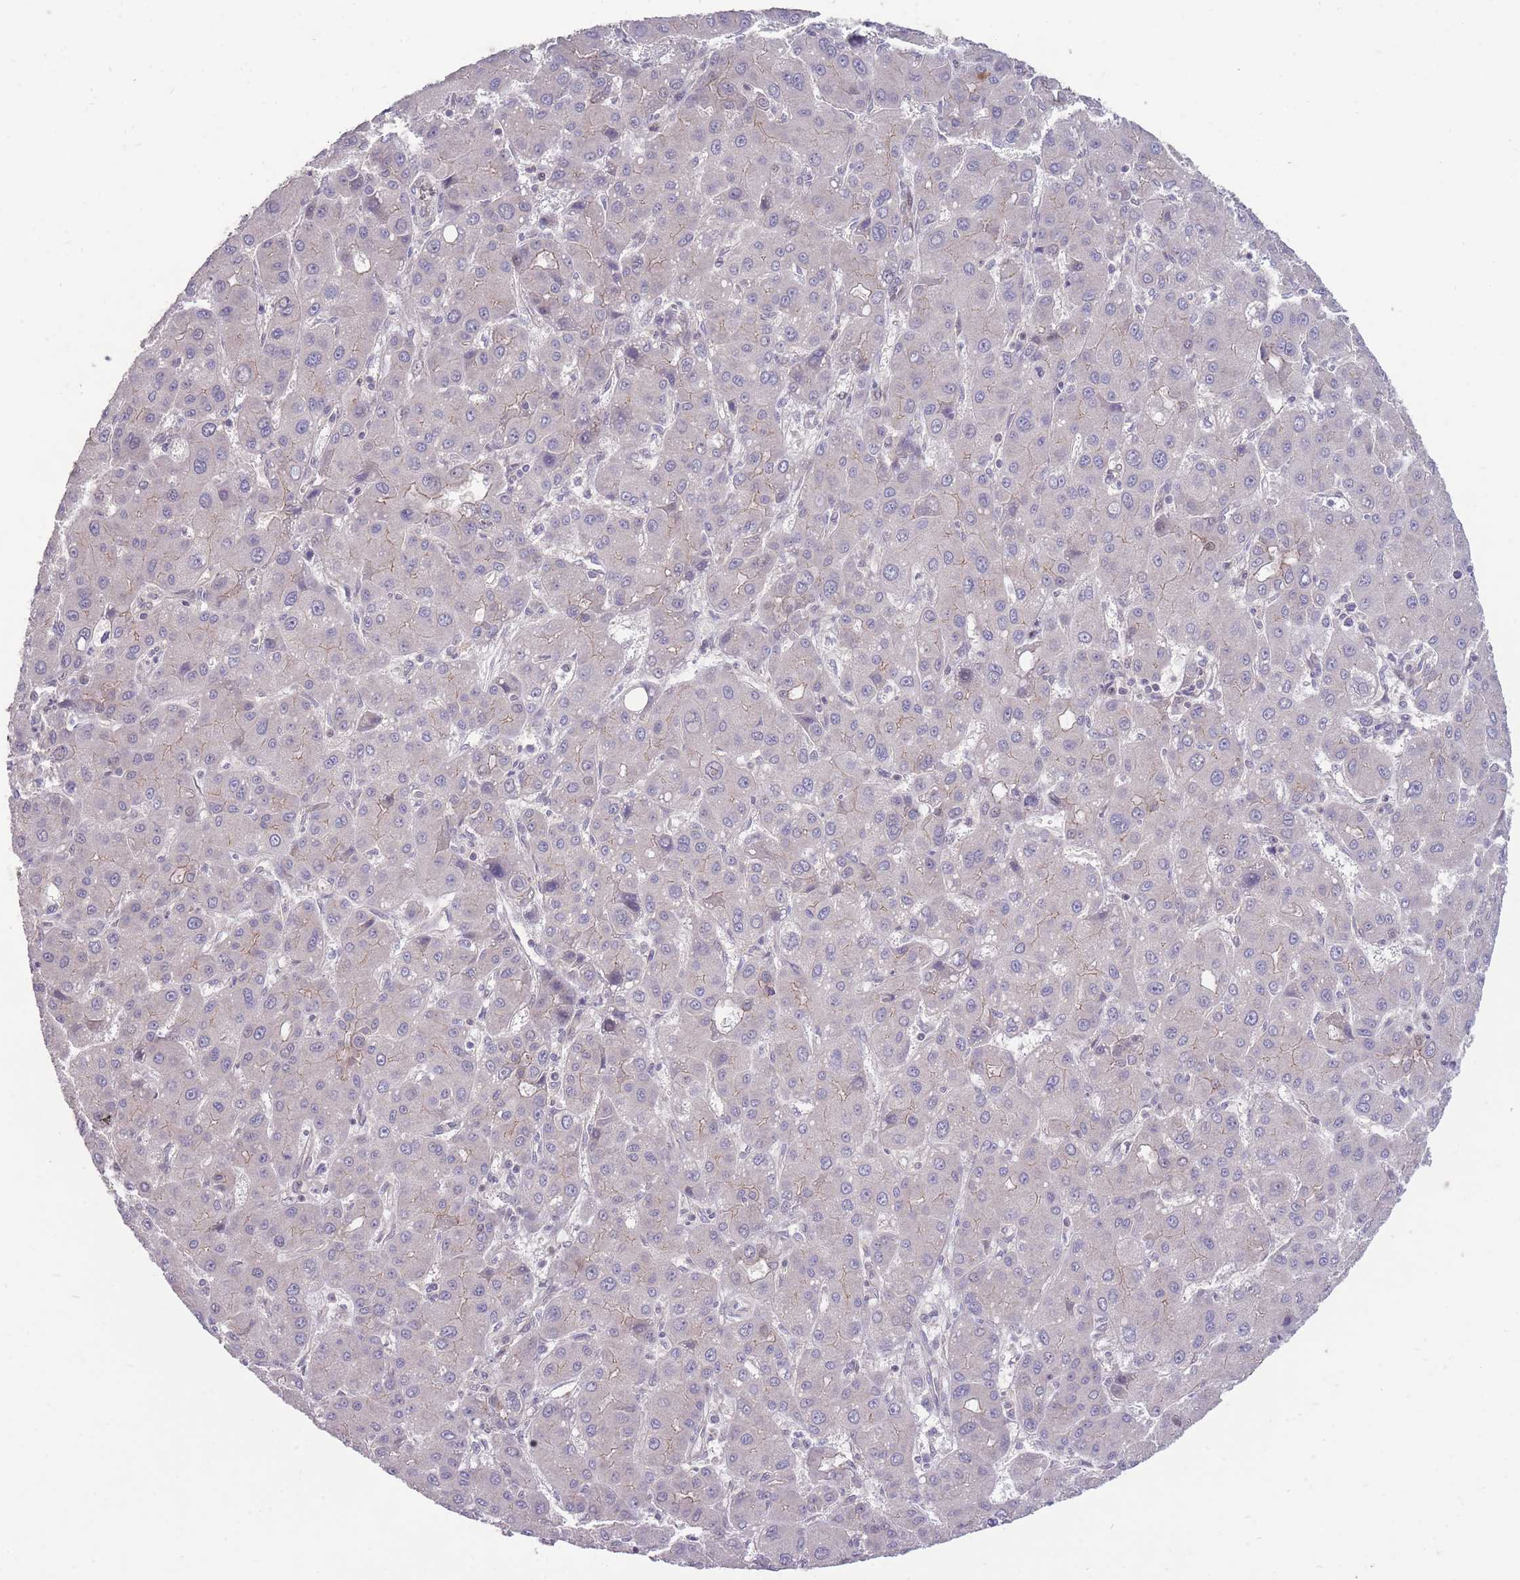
{"staining": {"intensity": "negative", "quantity": "none", "location": "none"}, "tissue": "liver cancer", "cell_type": "Tumor cells", "image_type": "cancer", "snomed": [{"axis": "morphology", "description": "Carcinoma, Hepatocellular, NOS"}, {"axis": "topography", "description": "Liver"}], "caption": "An immunohistochemistry image of liver cancer (hepatocellular carcinoma) is shown. There is no staining in tumor cells of liver cancer (hepatocellular carcinoma).", "gene": "RIC8A", "patient": {"sex": "male", "age": 55}}